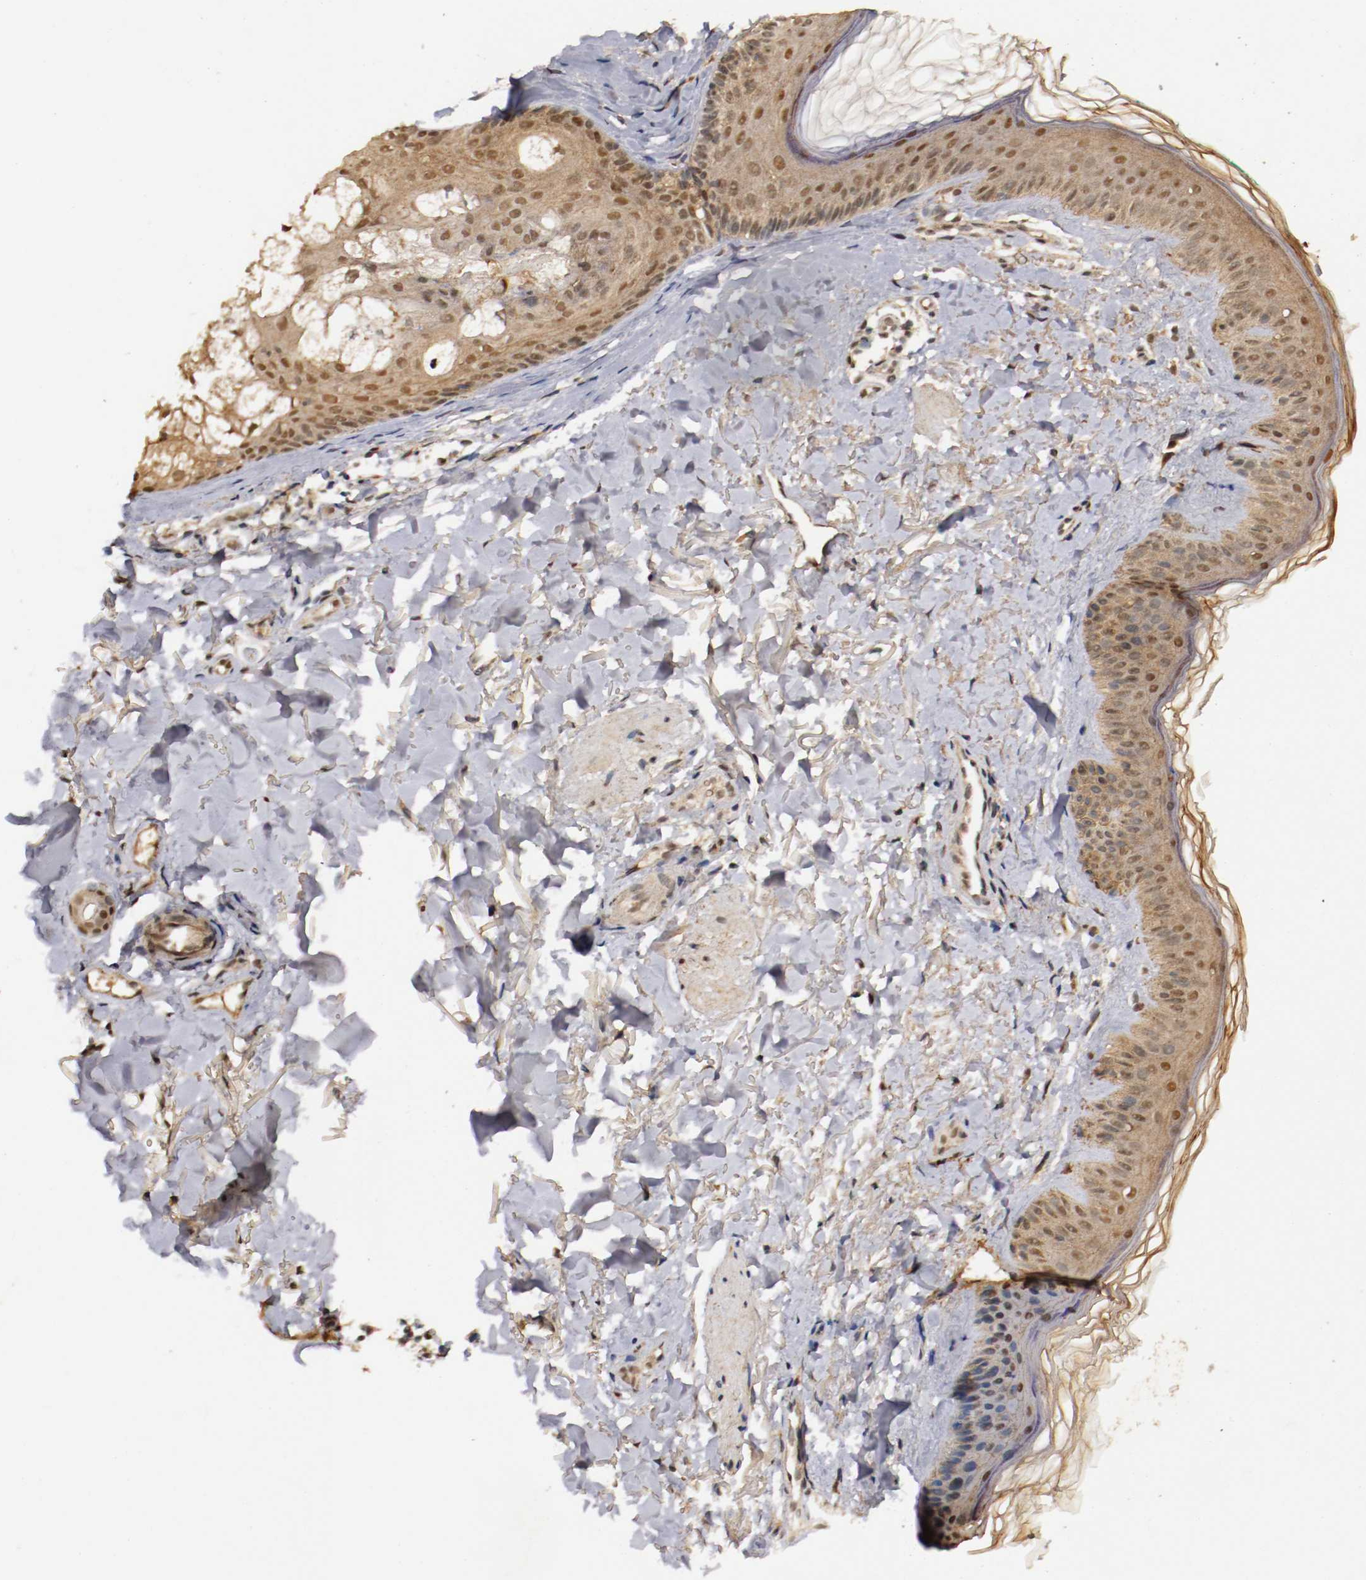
{"staining": {"intensity": "moderate", "quantity": ">75%", "location": "cytoplasmic/membranous"}, "tissue": "skin", "cell_type": "Fibroblasts", "image_type": "normal", "snomed": [{"axis": "morphology", "description": "Normal tissue, NOS"}, {"axis": "topography", "description": "Skin"}], "caption": "Skin stained with immunohistochemistry (IHC) exhibits moderate cytoplasmic/membranous staining in approximately >75% of fibroblasts. Ihc stains the protein in brown and the nuclei are stained blue.", "gene": "DNMT3B", "patient": {"sex": "male", "age": 71}}